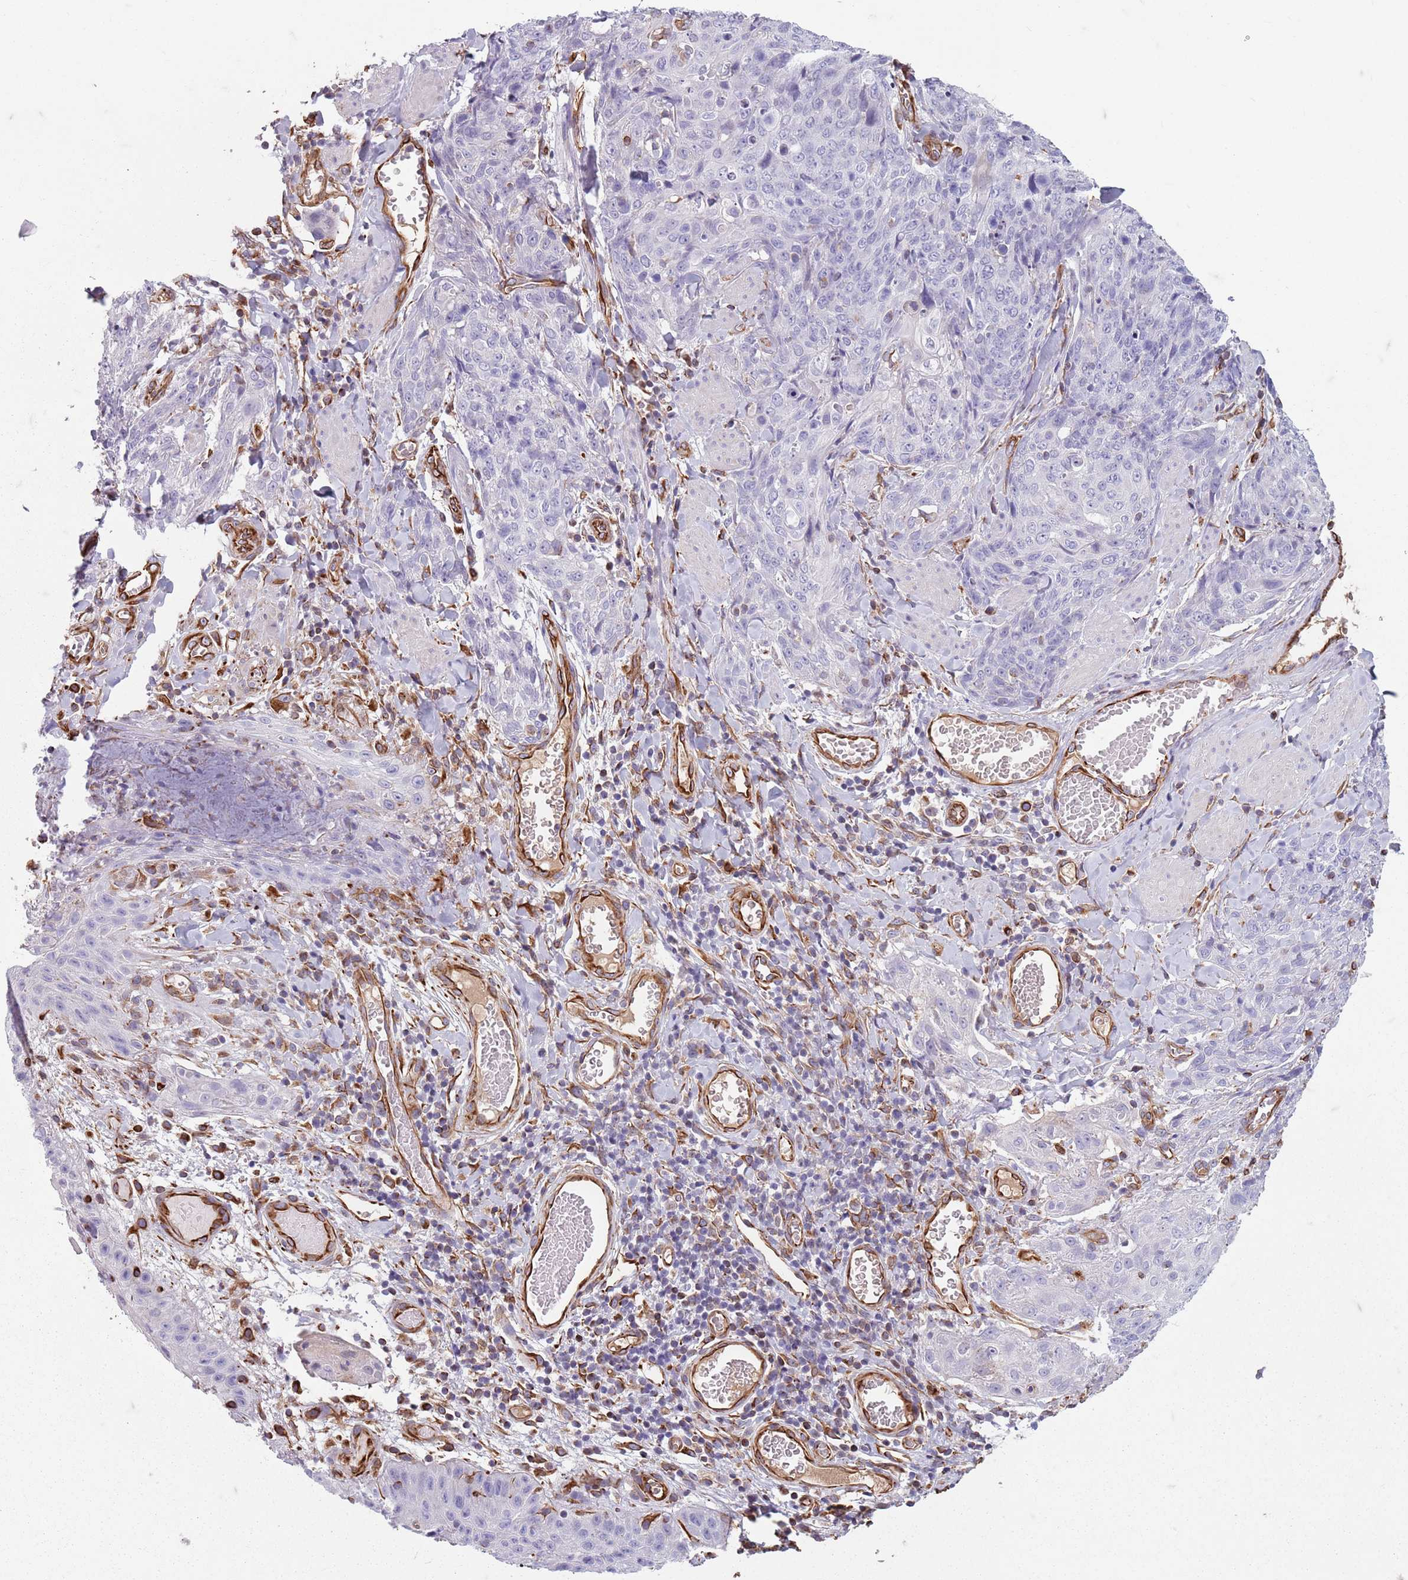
{"staining": {"intensity": "negative", "quantity": "none", "location": "none"}, "tissue": "skin cancer", "cell_type": "Tumor cells", "image_type": "cancer", "snomed": [{"axis": "morphology", "description": "Squamous cell carcinoma, NOS"}, {"axis": "topography", "description": "Skin"}, {"axis": "topography", "description": "Vulva"}], "caption": "Squamous cell carcinoma (skin) stained for a protein using IHC shows no expression tumor cells.", "gene": "TAS2R38", "patient": {"sex": "female", "age": 85}}